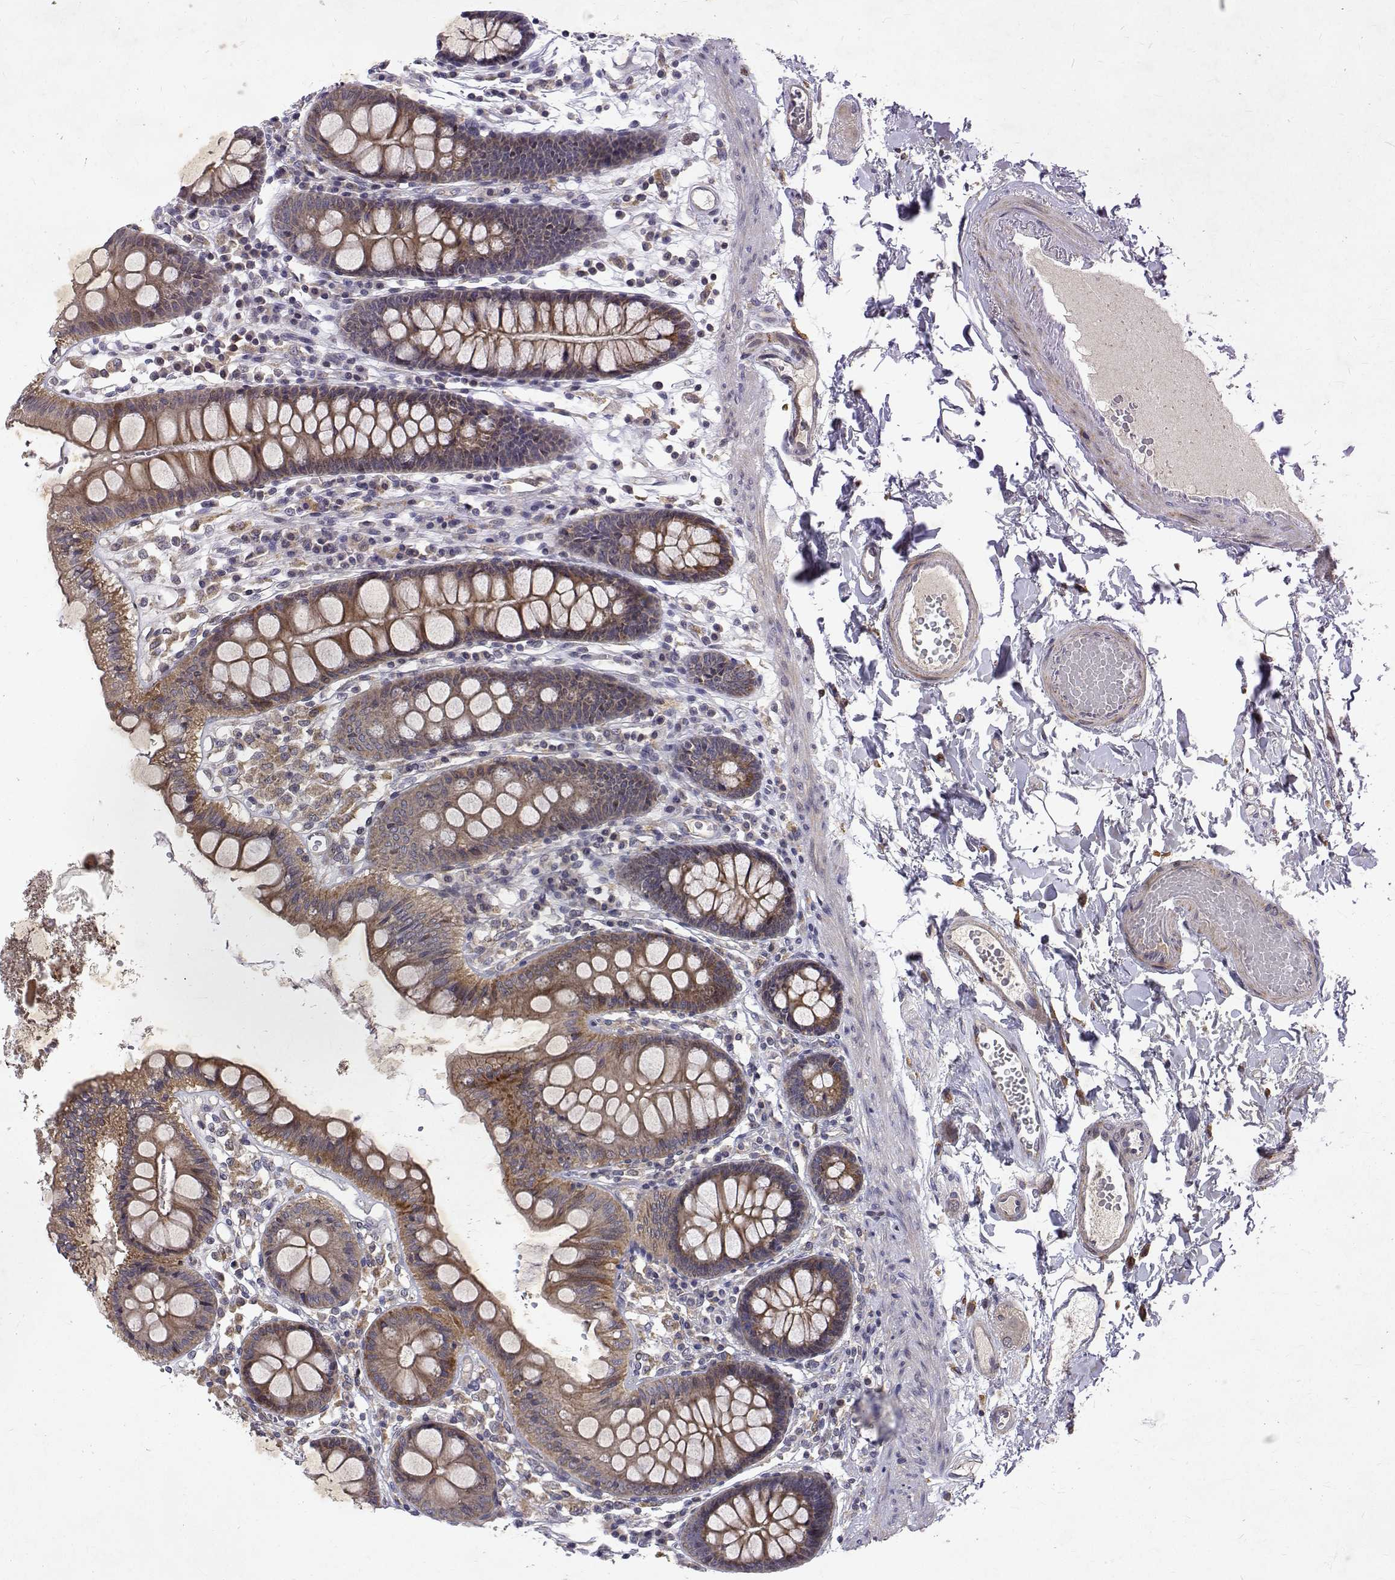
{"staining": {"intensity": "weak", "quantity": "25%-75%", "location": "cytoplasmic/membranous"}, "tissue": "colon", "cell_type": "Endothelial cells", "image_type": "normal", "snomed": [{"axis": "morphology", "description": "Normal tissue, NOS"}, {"axis": "topography", "description": "Colon"}], "caption": "IHC histopathology image of normal colon stained for a protein (brown), which displays low levels of weak cytoplasmic/membranous positivity in approximately 25%-75% of endothelial cells.", "gene": "ALKBH8", "patient": {"sex": "male", "age": 84}}